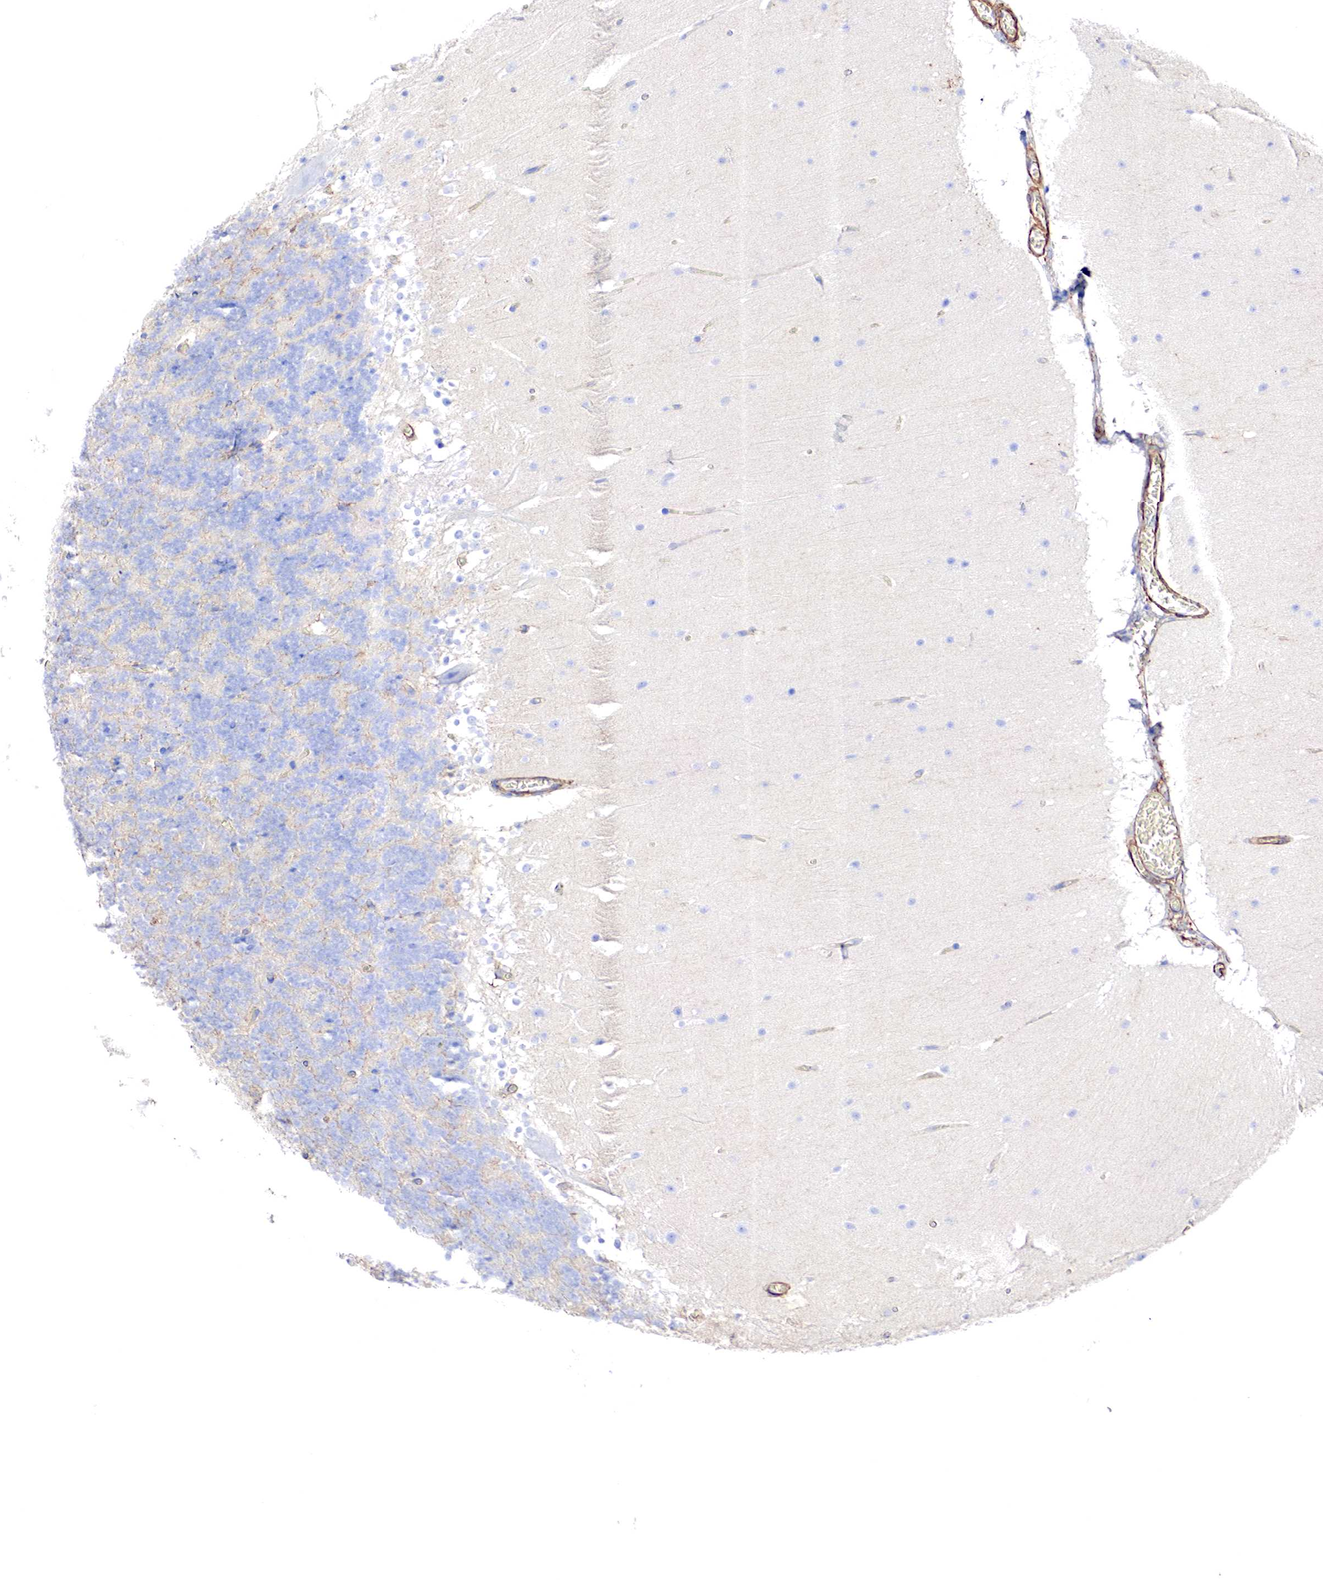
{"staining": {"intensity": "moderate", "quantity": "<25%", "location": "cytoplasmic/membranous"}, "tissue": "cerebellum", "cell_type": "Cells in granular layer", "image_type": "normal", "snomed": [{"axis": "morphology", "description": "Normal tissue, NOS"}, {"axis": "topography", "description": "Cerebellum"}], "caption": "Cerebellum stained with DAB (3,3'-diaminobenzidine) immunohistochemistry (IHC) demonstrates low levels of moderate cytoplasmic/membranous expression in approximately <25% of cells in granular layer. (IHC, brightfield microscopy, high magnification).", "gene": "TPM1", "patient": {"sex": "female", "age": 19}}